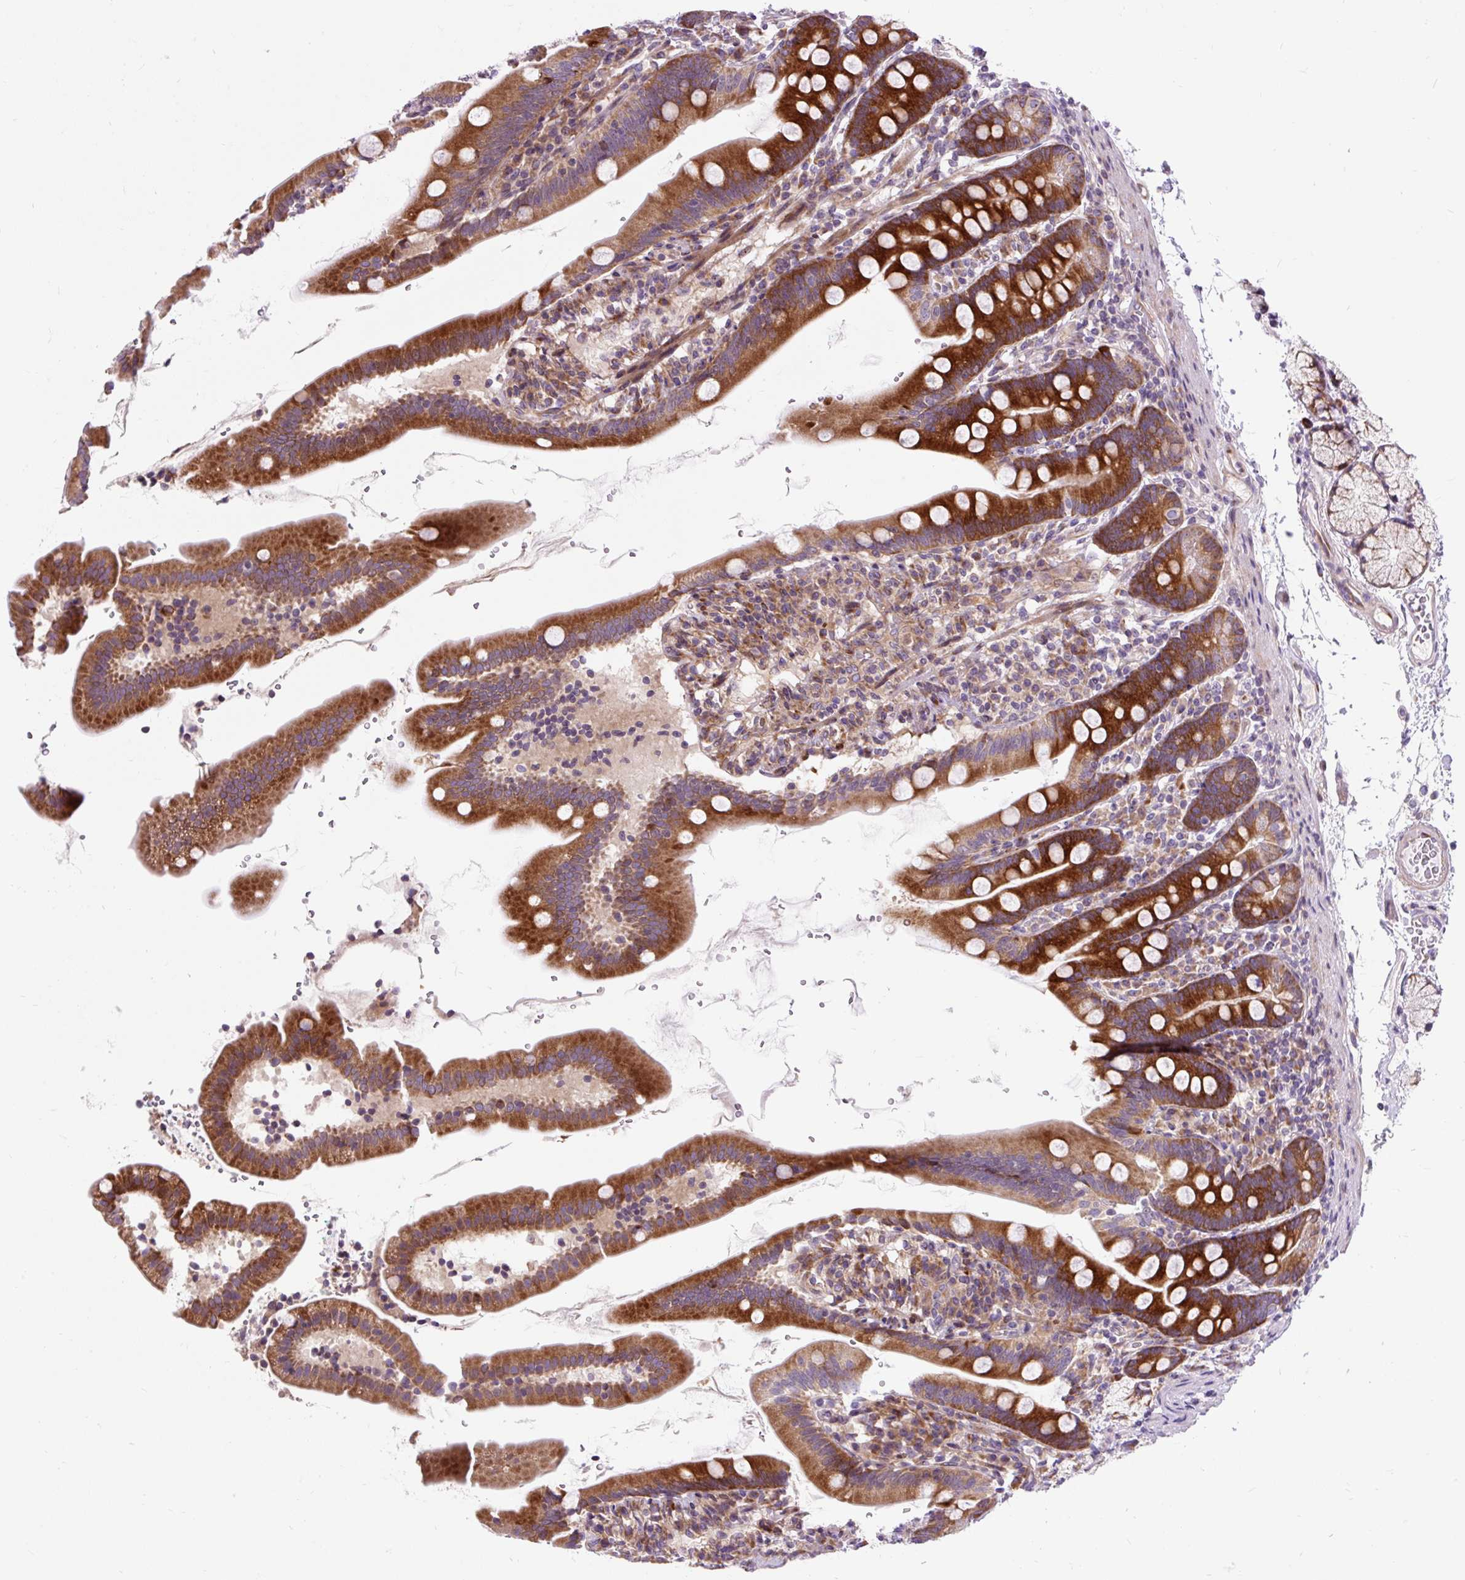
{"staining": {"intensity": "strong", "quantity": ">75%", "location": "cytoplasmic/membranous"}, "tissue": "duodenum", "cell_type": "Glandular cells", "image_type": "normal", "snomed": [{"axis": "morphology", "description": "Normal tissue, NOS"}, {"axis": "topography", "description": "Duodenum"}], "caption": "Strong cytoplasmic/membranous positivity for a protein is appreciated in about >75% of glandular cells of unremarkable duodenum using immunohistochemistry (IHC).", "gene": "CISD3", "patient": {"sex": "female", "age": 67}}